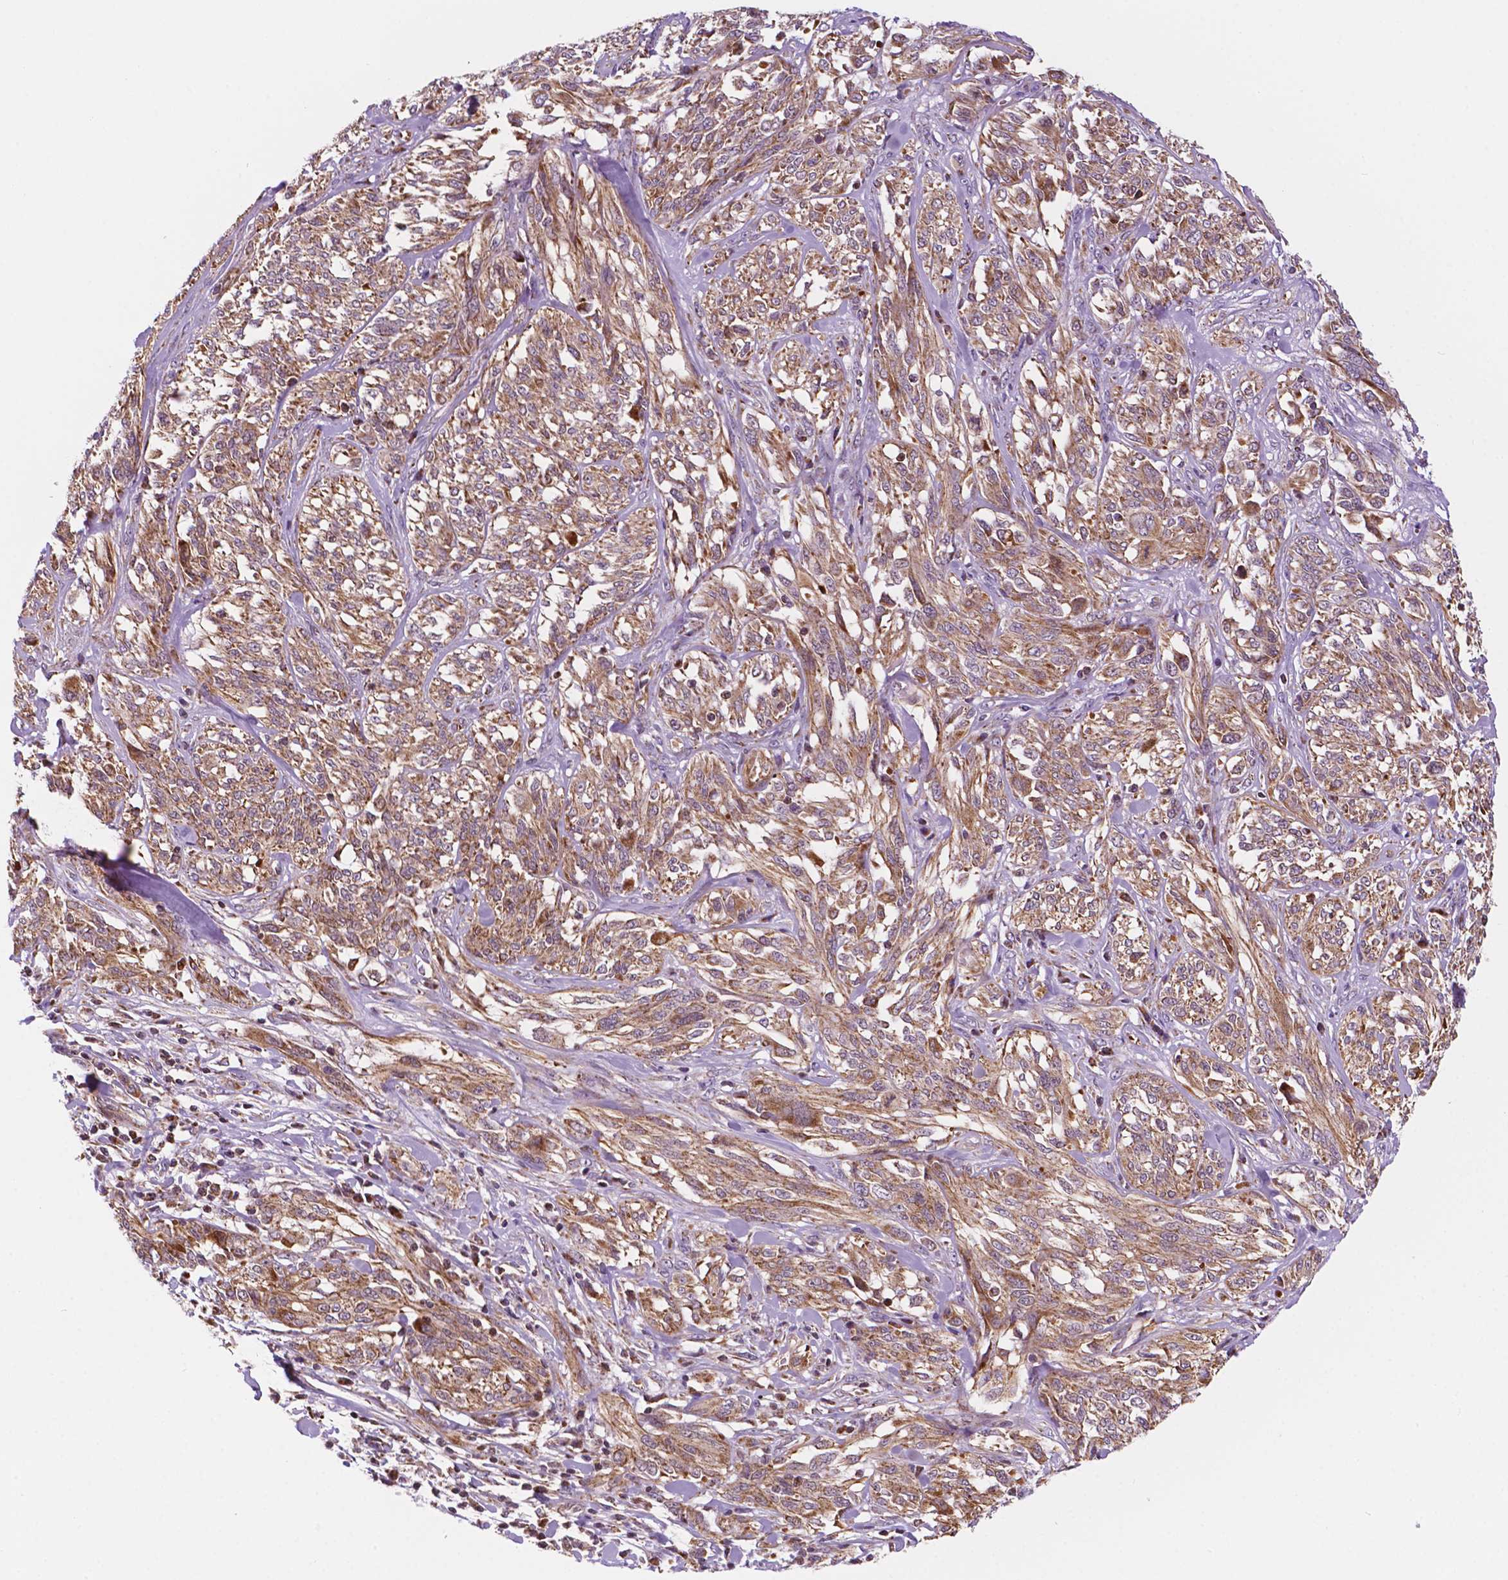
{"staining": {"intensity": "moderate", "quantity": ">75%", "location": "cytoplasmic/membranous"}, "tissue": "melanoma", "cell_type": "Tumor cells", "image_type": "cancer", "snomed": [{"axis": "morphology", "description": "Malignant melanoma, NOS"}, {"axis": "topography", "description": "Skin"}], "caption": "Immunohistochemical staining of malignant melanoma shows moderate cytoplasmic/membranous protein expression in about >75% of tumor cells.", "gene": "GEMIN4", "patient": {"sex": "female", "age": 91}}